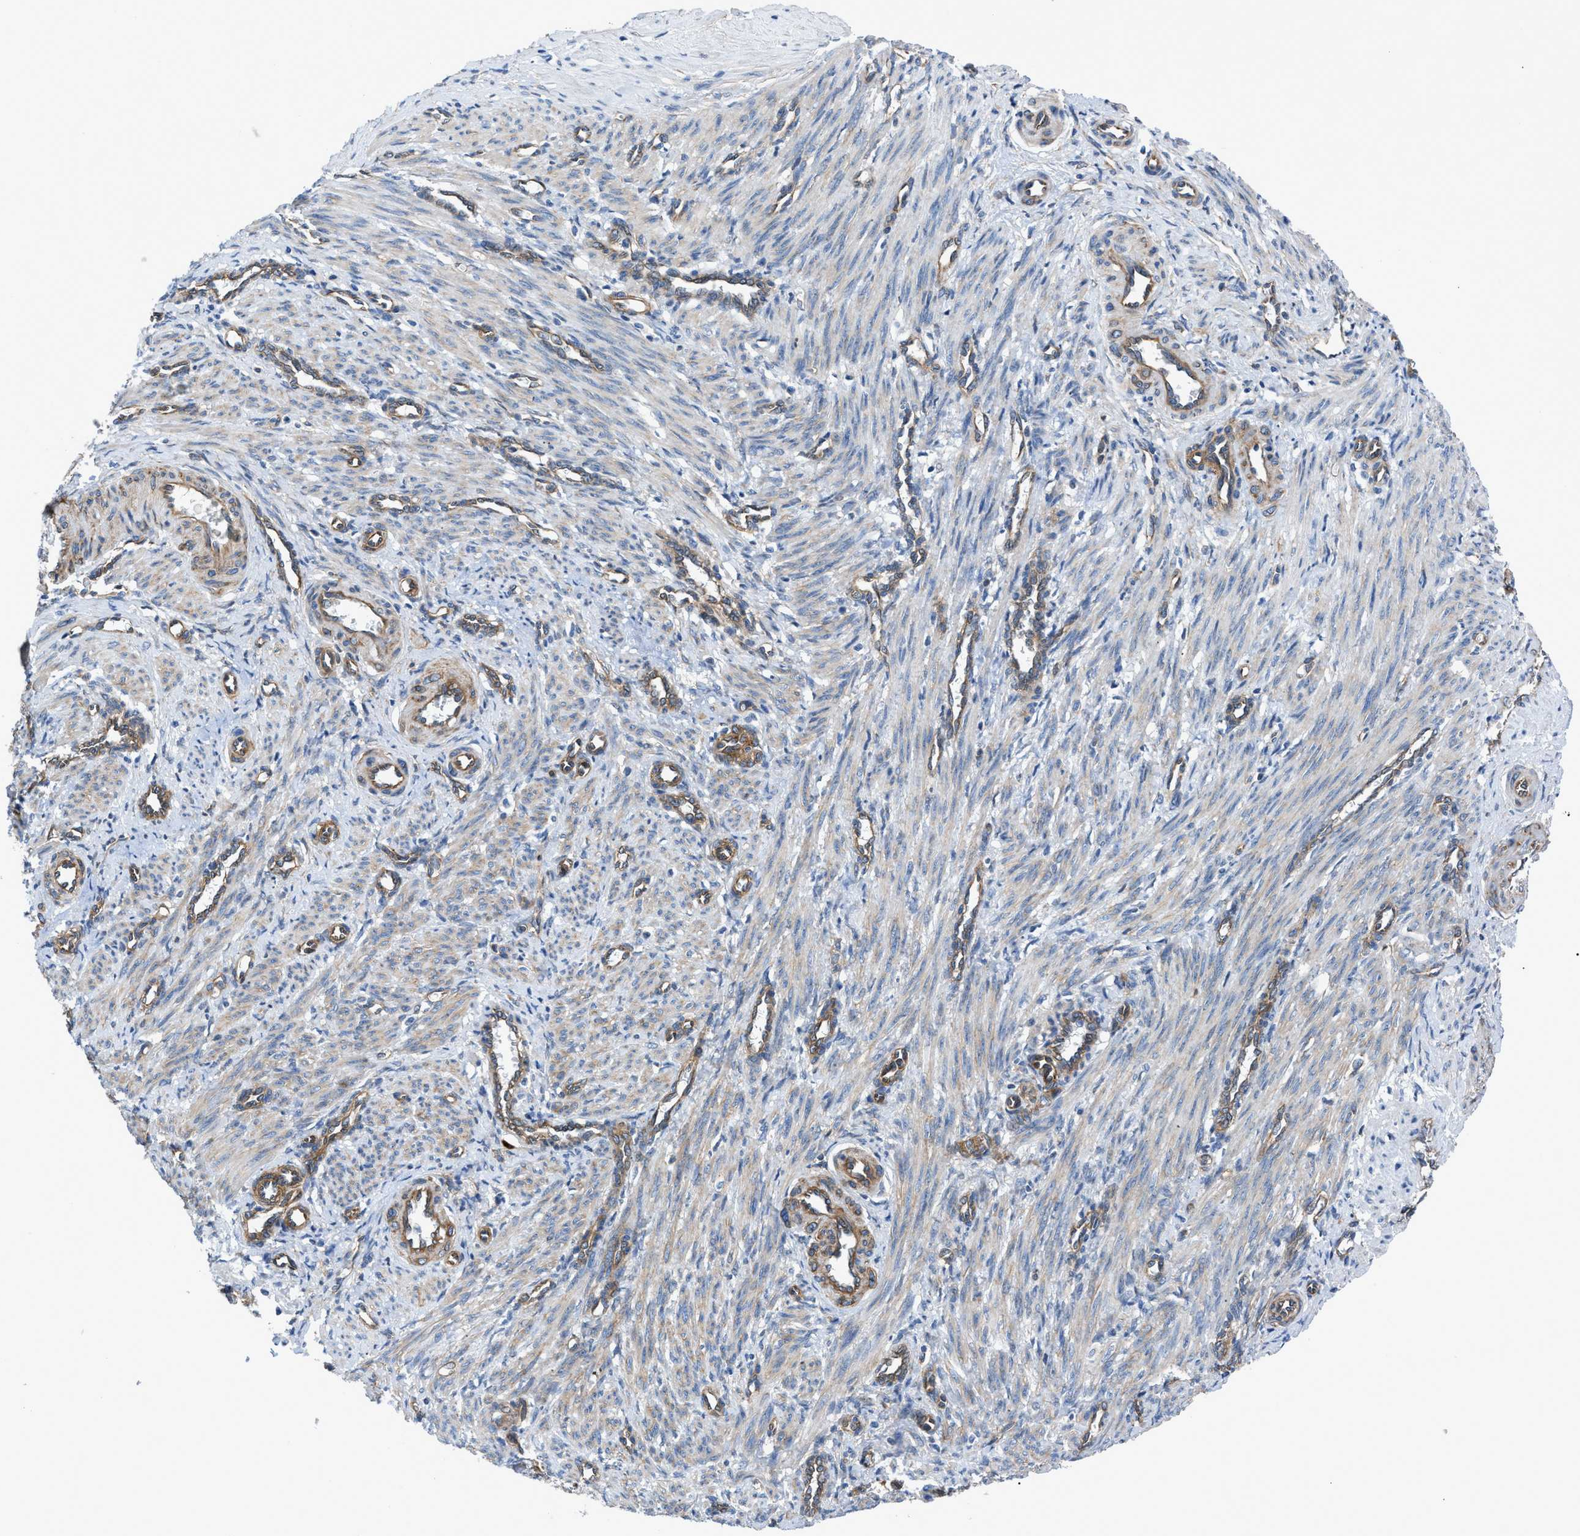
{"staining": {"intensity": "weak", "quantity": "<25%", "location": "cytoplasmic/membranous"}, "tissue": "smooth muscle", "cell_type": "Smooth muscle cells", "image_type": "normal", "snomed": [{"axis": "morphology", "description": "Normal tissue, NOS"}, {"axis": "topography", "description": "Endometrium"}], "caption": "Smooth muscle cells are negative for protein expression in unremarkable human smooth muscle. (DAB (3,3'-diaminobenzidine) IHC visualized using brightfield microscopy, high magnification).", "gene": "DMAC1", "patient": {"sex": "female", "age": 33}}